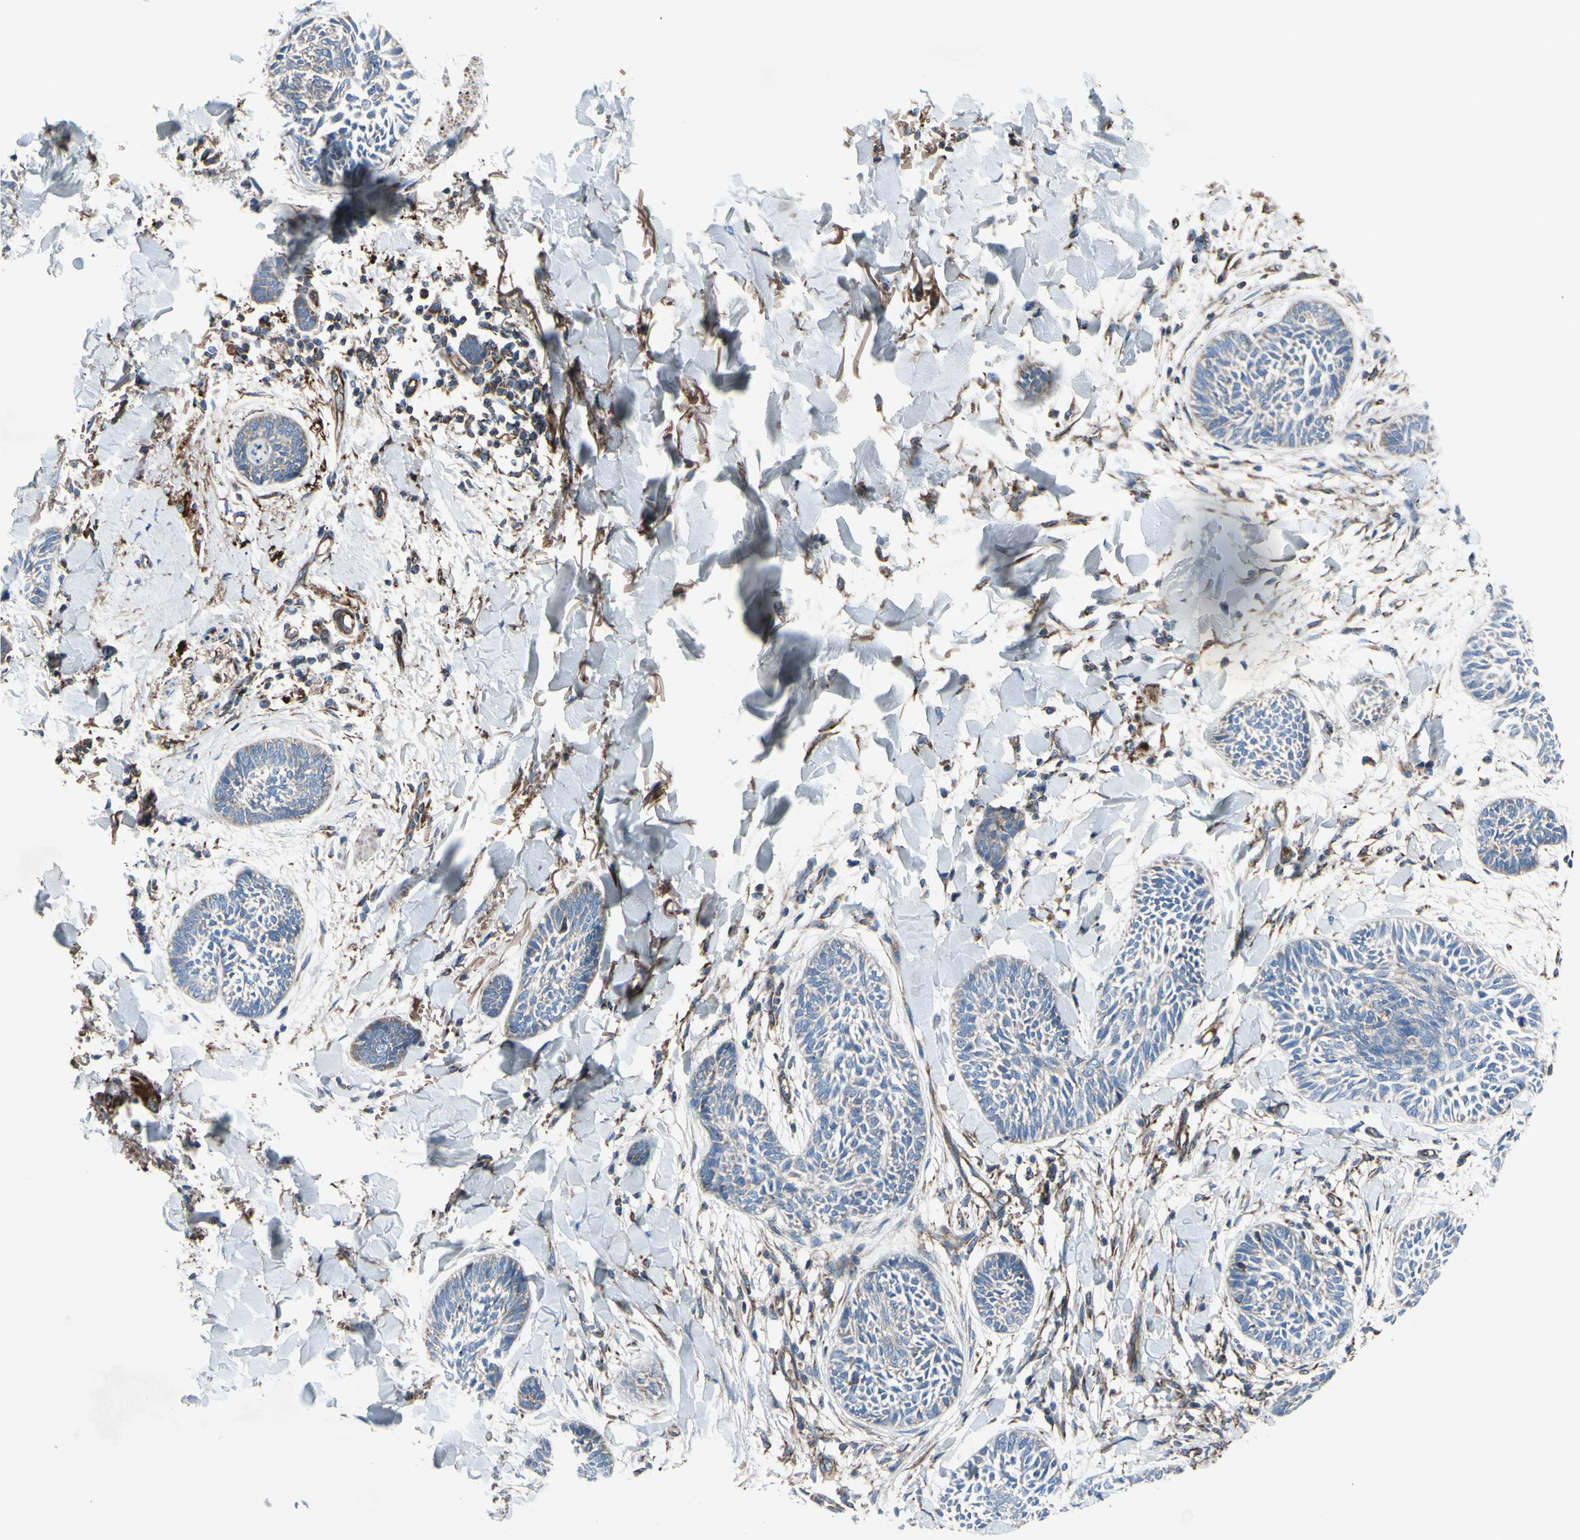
{"staining": {"intensity": "weak", "quantity": "<25%", "location": "cytoplasmic/membranous"}, "tissue": "skin cancer", "cell_type": "Tumor cells", "image_type": "cancer", "snomed": [{"axis": "morphology", "description": "Papilloma, NOS"}, {"axis": "morphology", "description": "Basal cell carcinoma"}, {"axis": "topography", "description": "Skin"}], "caption": "Immunohistochemical staining of skin cancer displays no significant positivity in tumor cells.", "gene": "EMC7", "patient": {"sex": "male", "age": 87}}